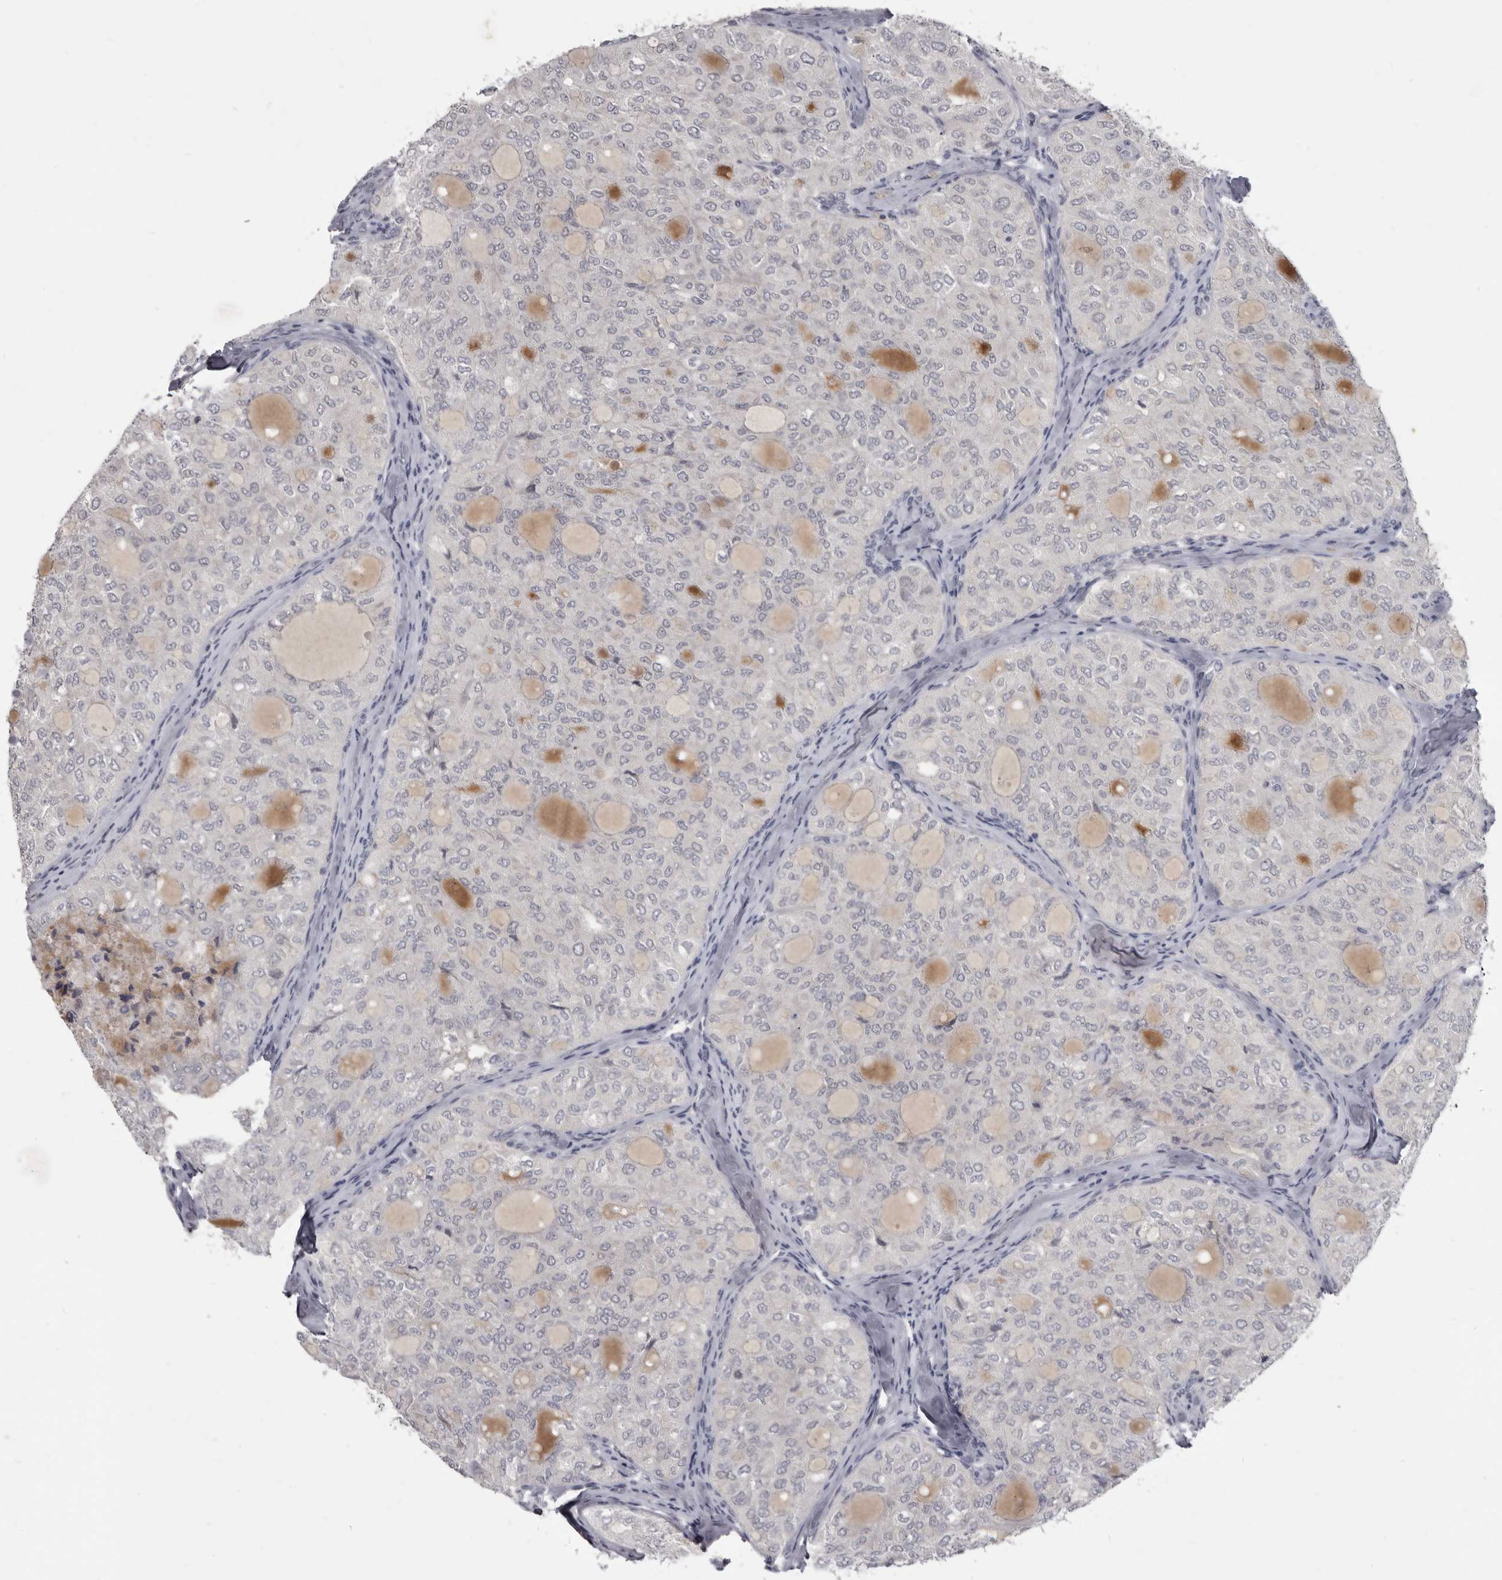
{"staining": {"intensity": "negative", "quantity": "none", "location": "none"}, "tissue": "thyroid cancer", "cell_type": "Tumor cells", "image_type": "cancer", "snomed": [{"axis": "morphology", "description": "Follicular adenoma carcinoma, NOS"}, {"axis": "topography", "description": "Thyroid gland"}], "caption": "Immunohistochemical staining of follicular adenoma carcinoma (thyroid) shows no significant positivity in tumor cells.", "gene": "SULT1E1", "patient": {"sex": "male", "age": 75}}